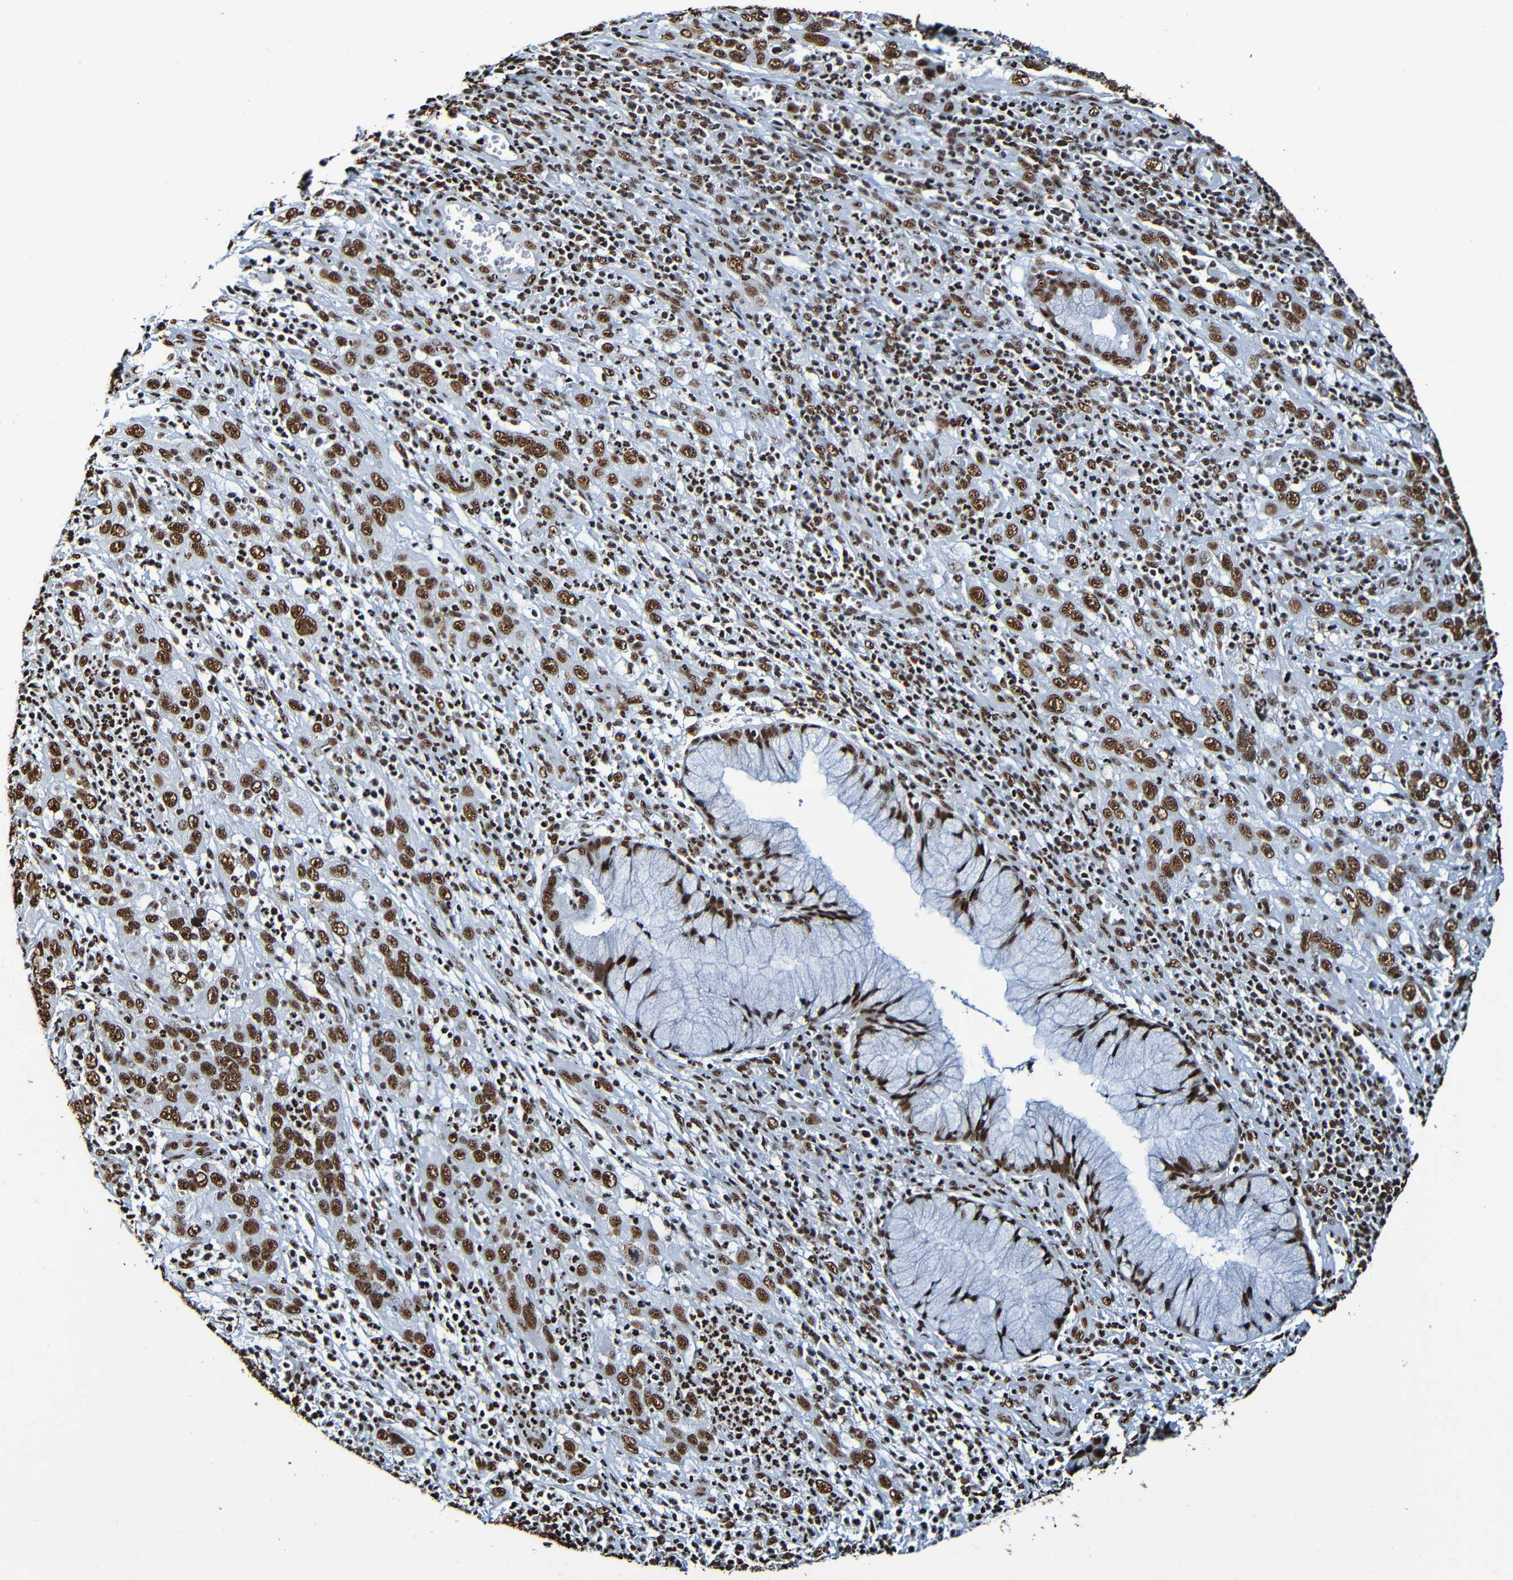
{"staining": {"intensity": "strong", "quantity": ">75%", "location": "nuclear"}, "tissue": "cervical cancer", "cell_type": "Tumor cells", "image_type": "cancer", "snomed": [{"axis": "morphology", "description": "Squamous cell carcinoma, NOS"}, {"axis": "topography", "description": "Cervix"}], "caption": "High-power microscopy captured an immunohistochemistry (IHC) micrograph of squamous cell carcinoma (cervical), revealing strong nuclear expression in approximately >75% of tumor cells.", "gene": "SRSF3", "patient": {"sex": "female", "age": 32}}